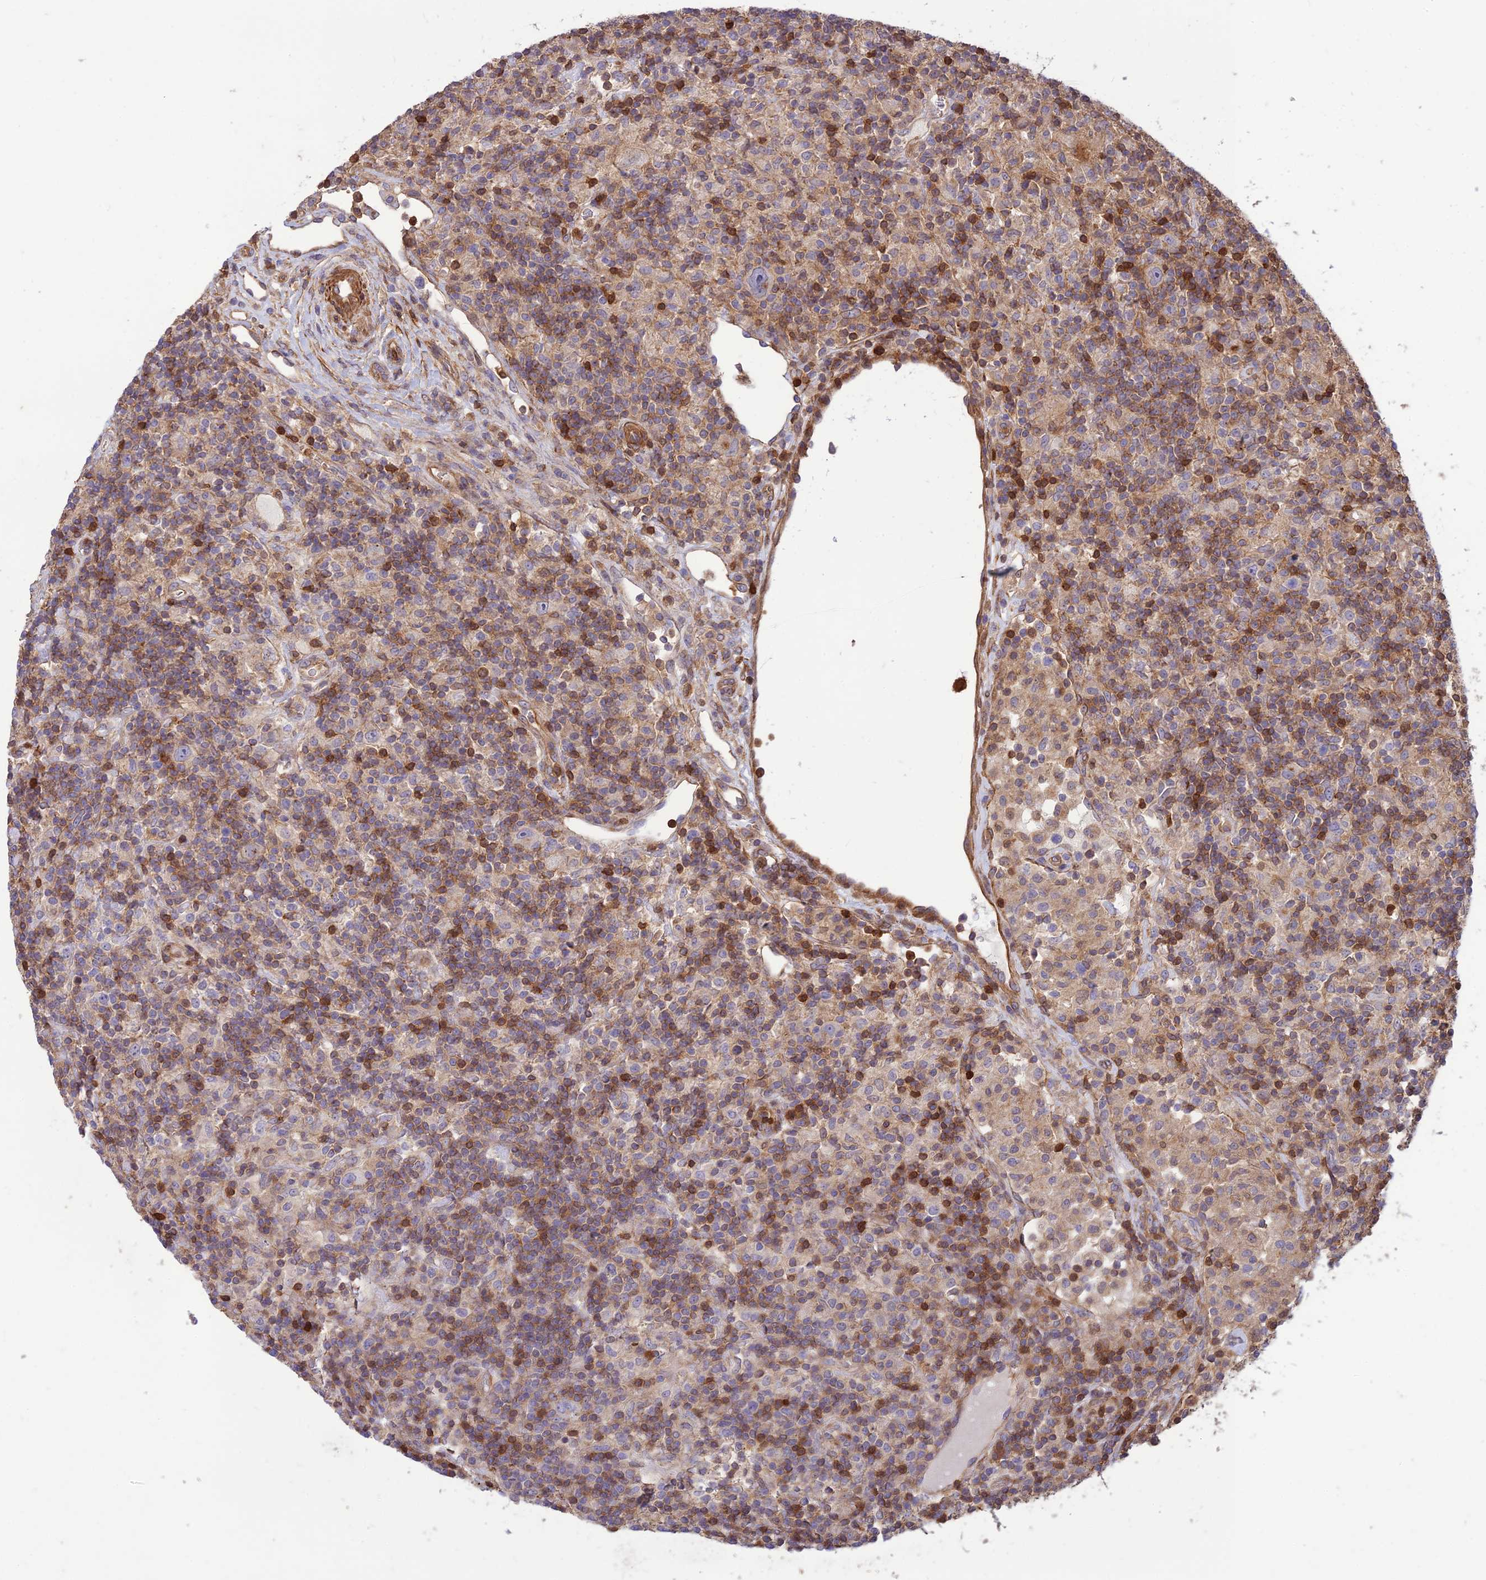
{"staining": {"intensity": "negative", "quantity": "none", "location": "none"}, "tissue": "lymphoma", "cell_type": "Tumor cells", "image_type": "cancer", "snomed": [{"axis": "morphology", "description": "Hodgkin's disease, NOS"}, {"axis": "topography", "description": "Lymph node"}], "caption": "Image shows no significant protein positivity in tumor cells of lymphoma.", "gene": "HPSE2", "patient": {"sex": "male", "age": 70}}